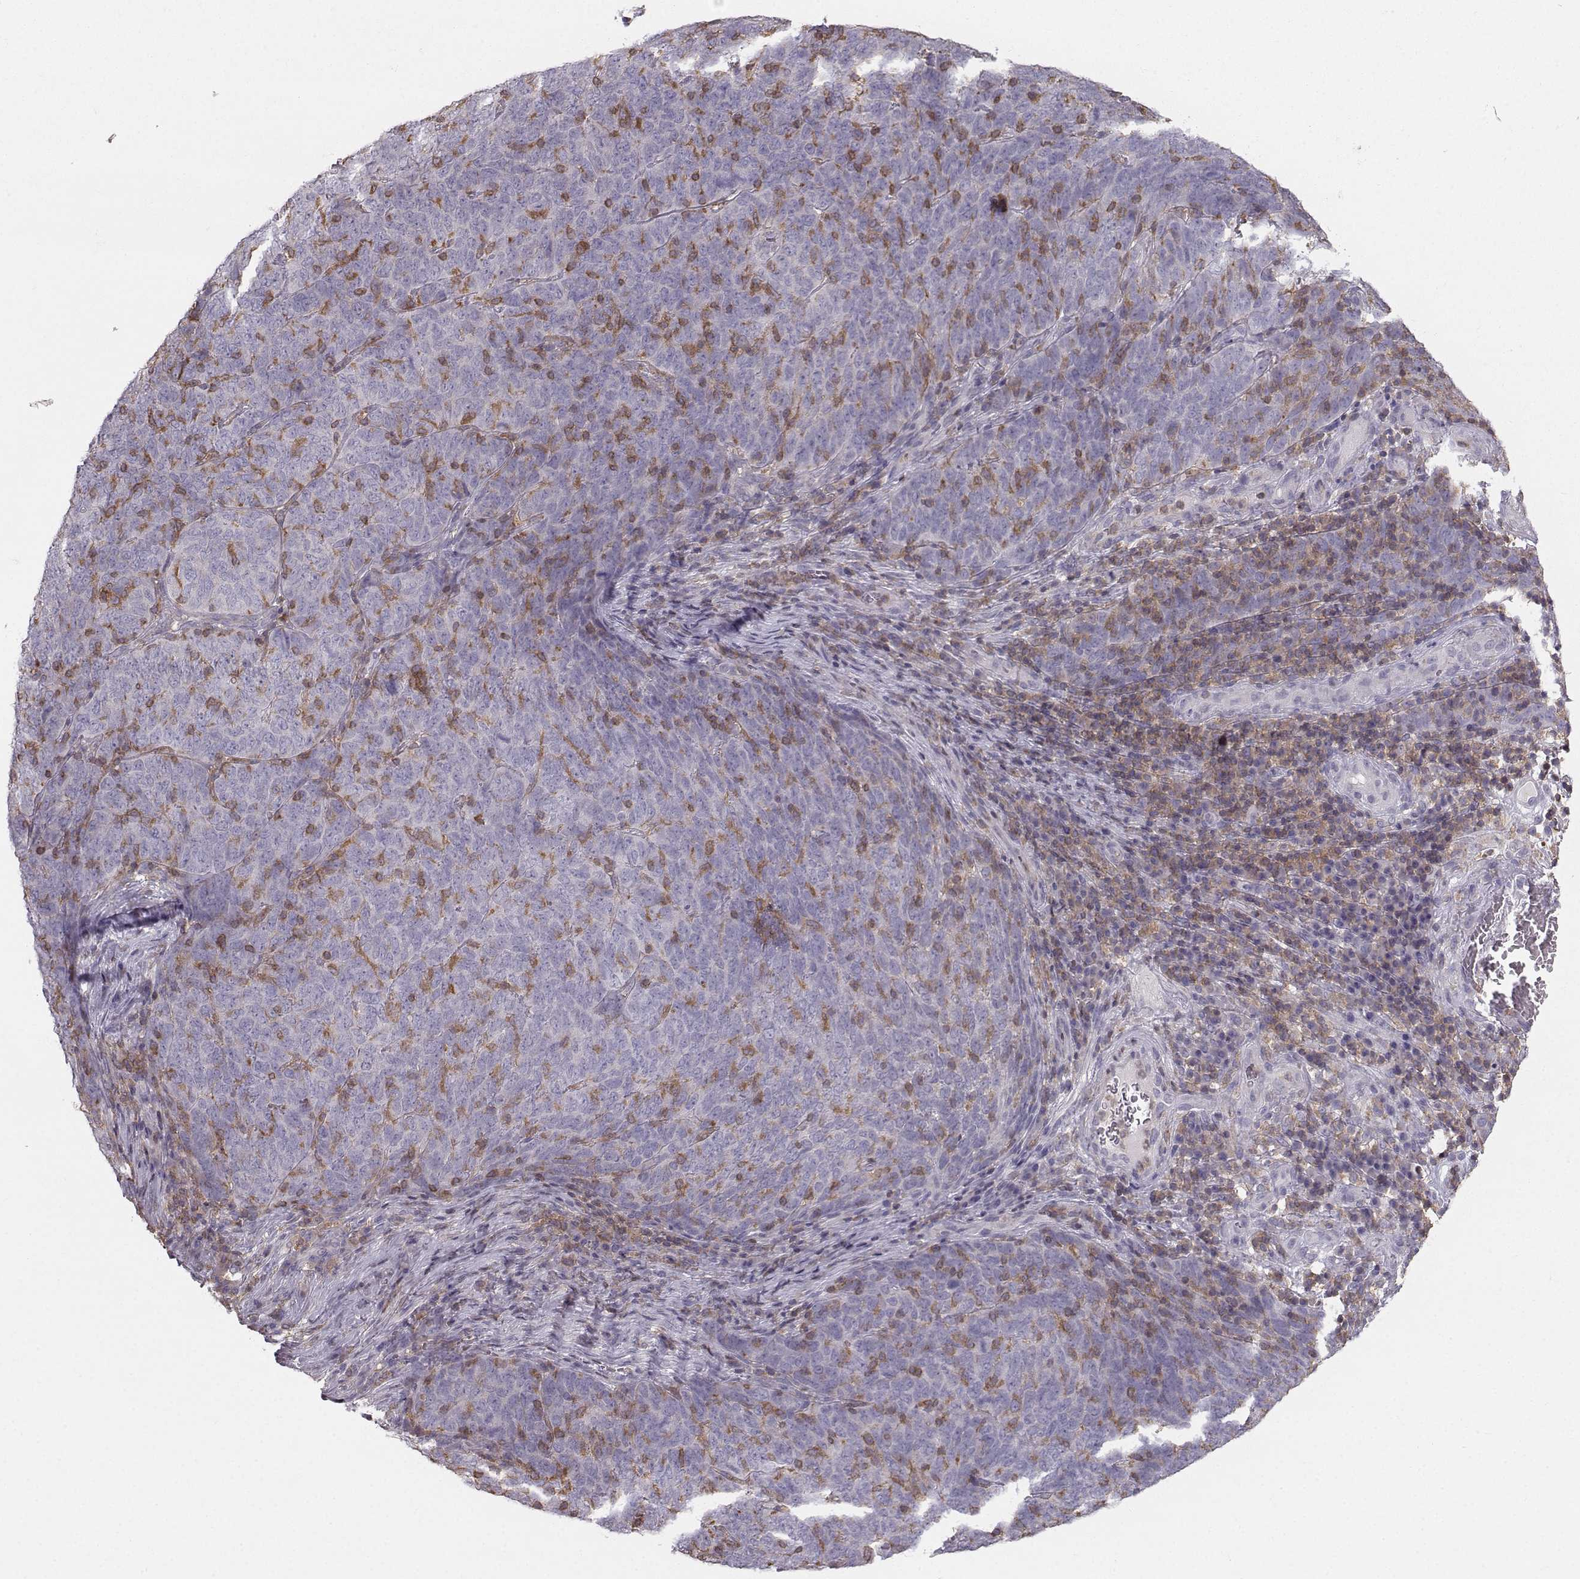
{"staining": {"intensity": "negative", "quantity": "none", "location": "none"}, "tissue": "skin cancer", "cell_type": "Tumor cells", "image_type": "cancer", "snomed": [{"axis": "morphology", "description": "Squamous cell carcinoma, NOS"}, {"axis": "topography", "description": "Skin"}, {"axis": "topography", "description": "Anal"}], "caption": "This is a micrograph of immunohistochemistry staining of skin cancer, which shows no staining in tumor cells.", "gene": "ZBTB32", "patient": {"sex": "female", "age": 51}}